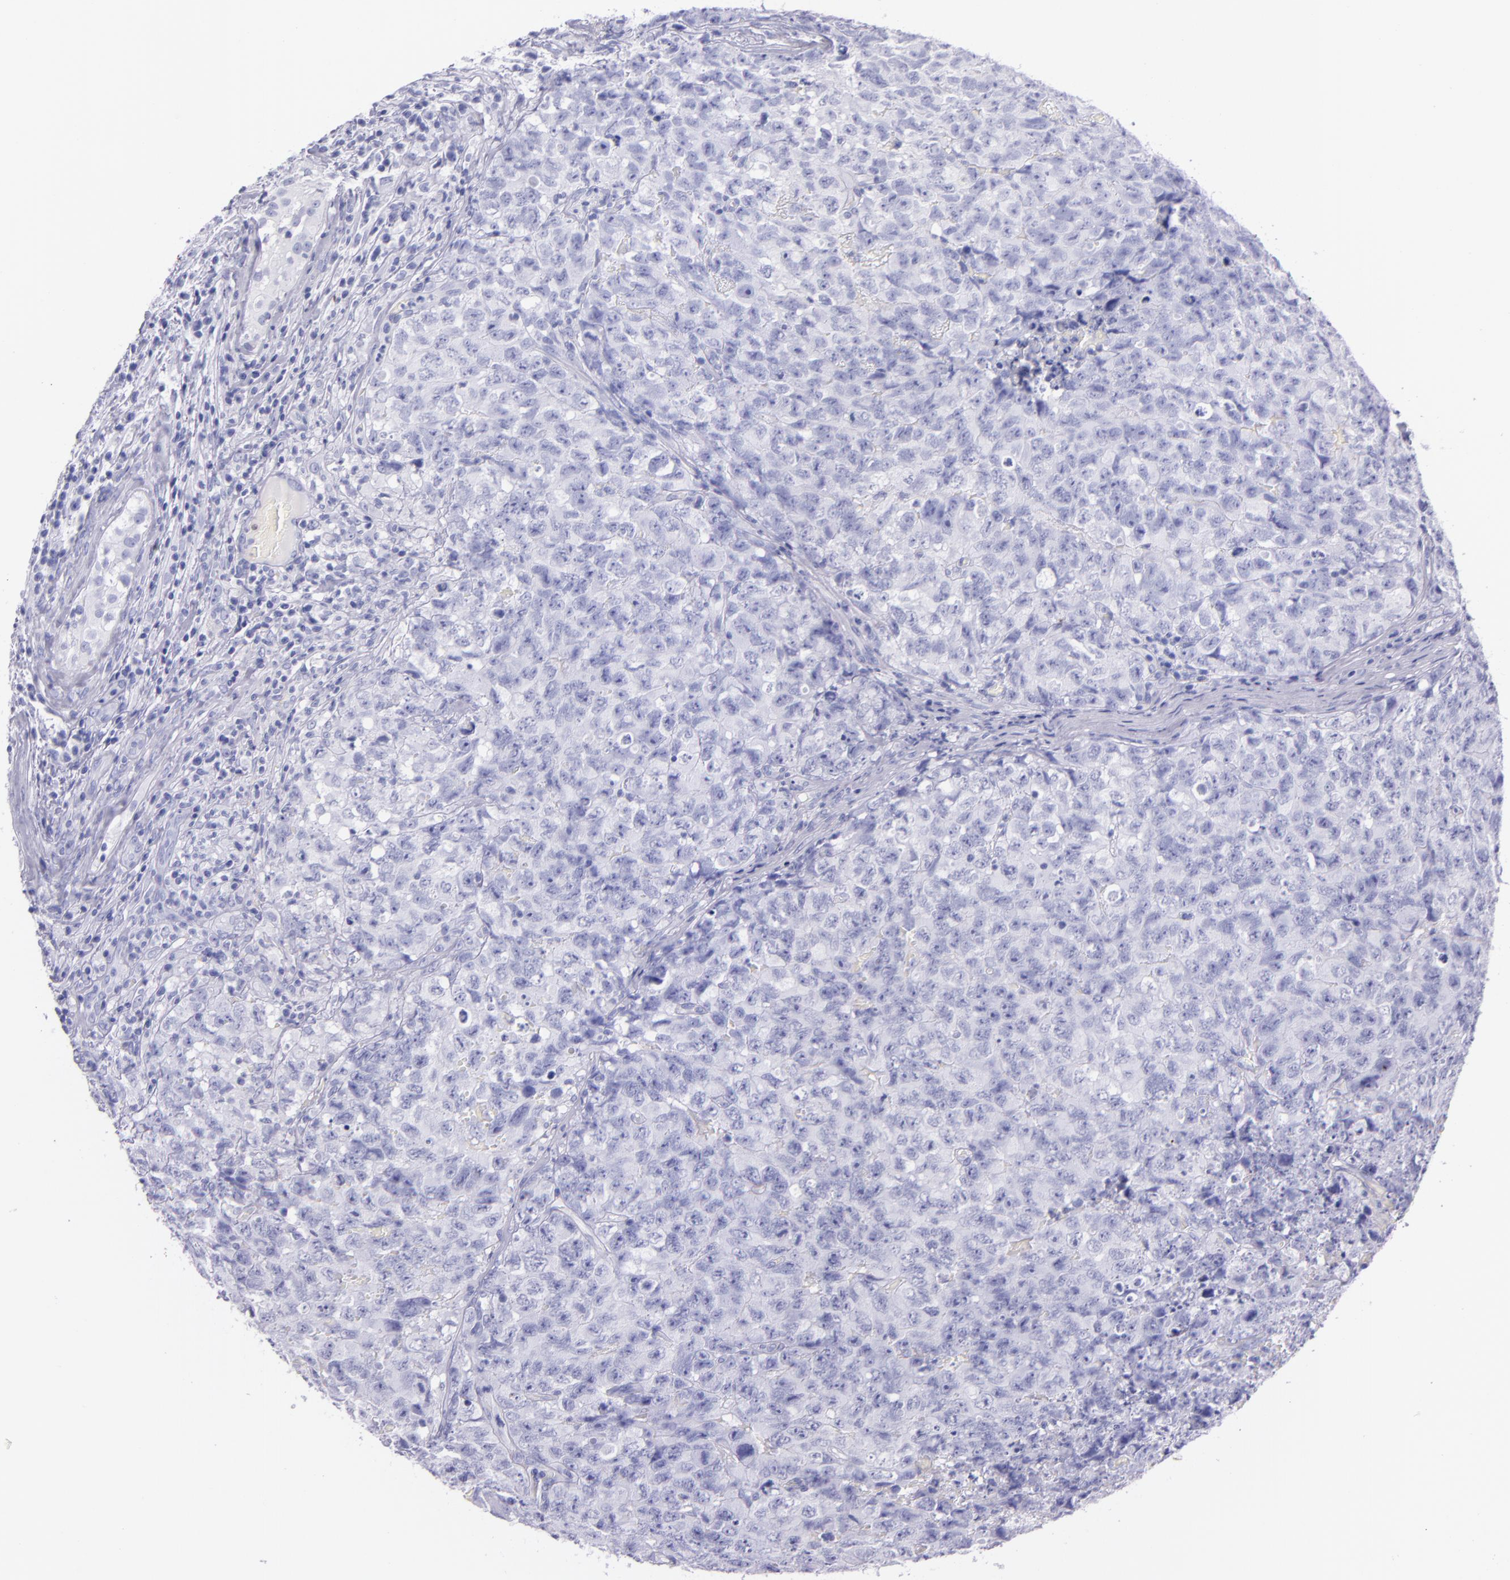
{"staining": {"intensity": "negative", "quantity": "none", "location": "none"}, "tissue": "testis cancer", "cell_type": "Tumor cells", "image_type": "cancer", "snomed": [{"axis": "morphology", "description": "Carcinoma, Embryonal, NOS"}, {"axis": "topography", "description": "Testis"}], "caption": "The image shows no significant staining in tumor cells of testis cancer (embryonal carcinoma).", "gene": "SFTPA2", "patient": {"sex": "male", "age": 31}}